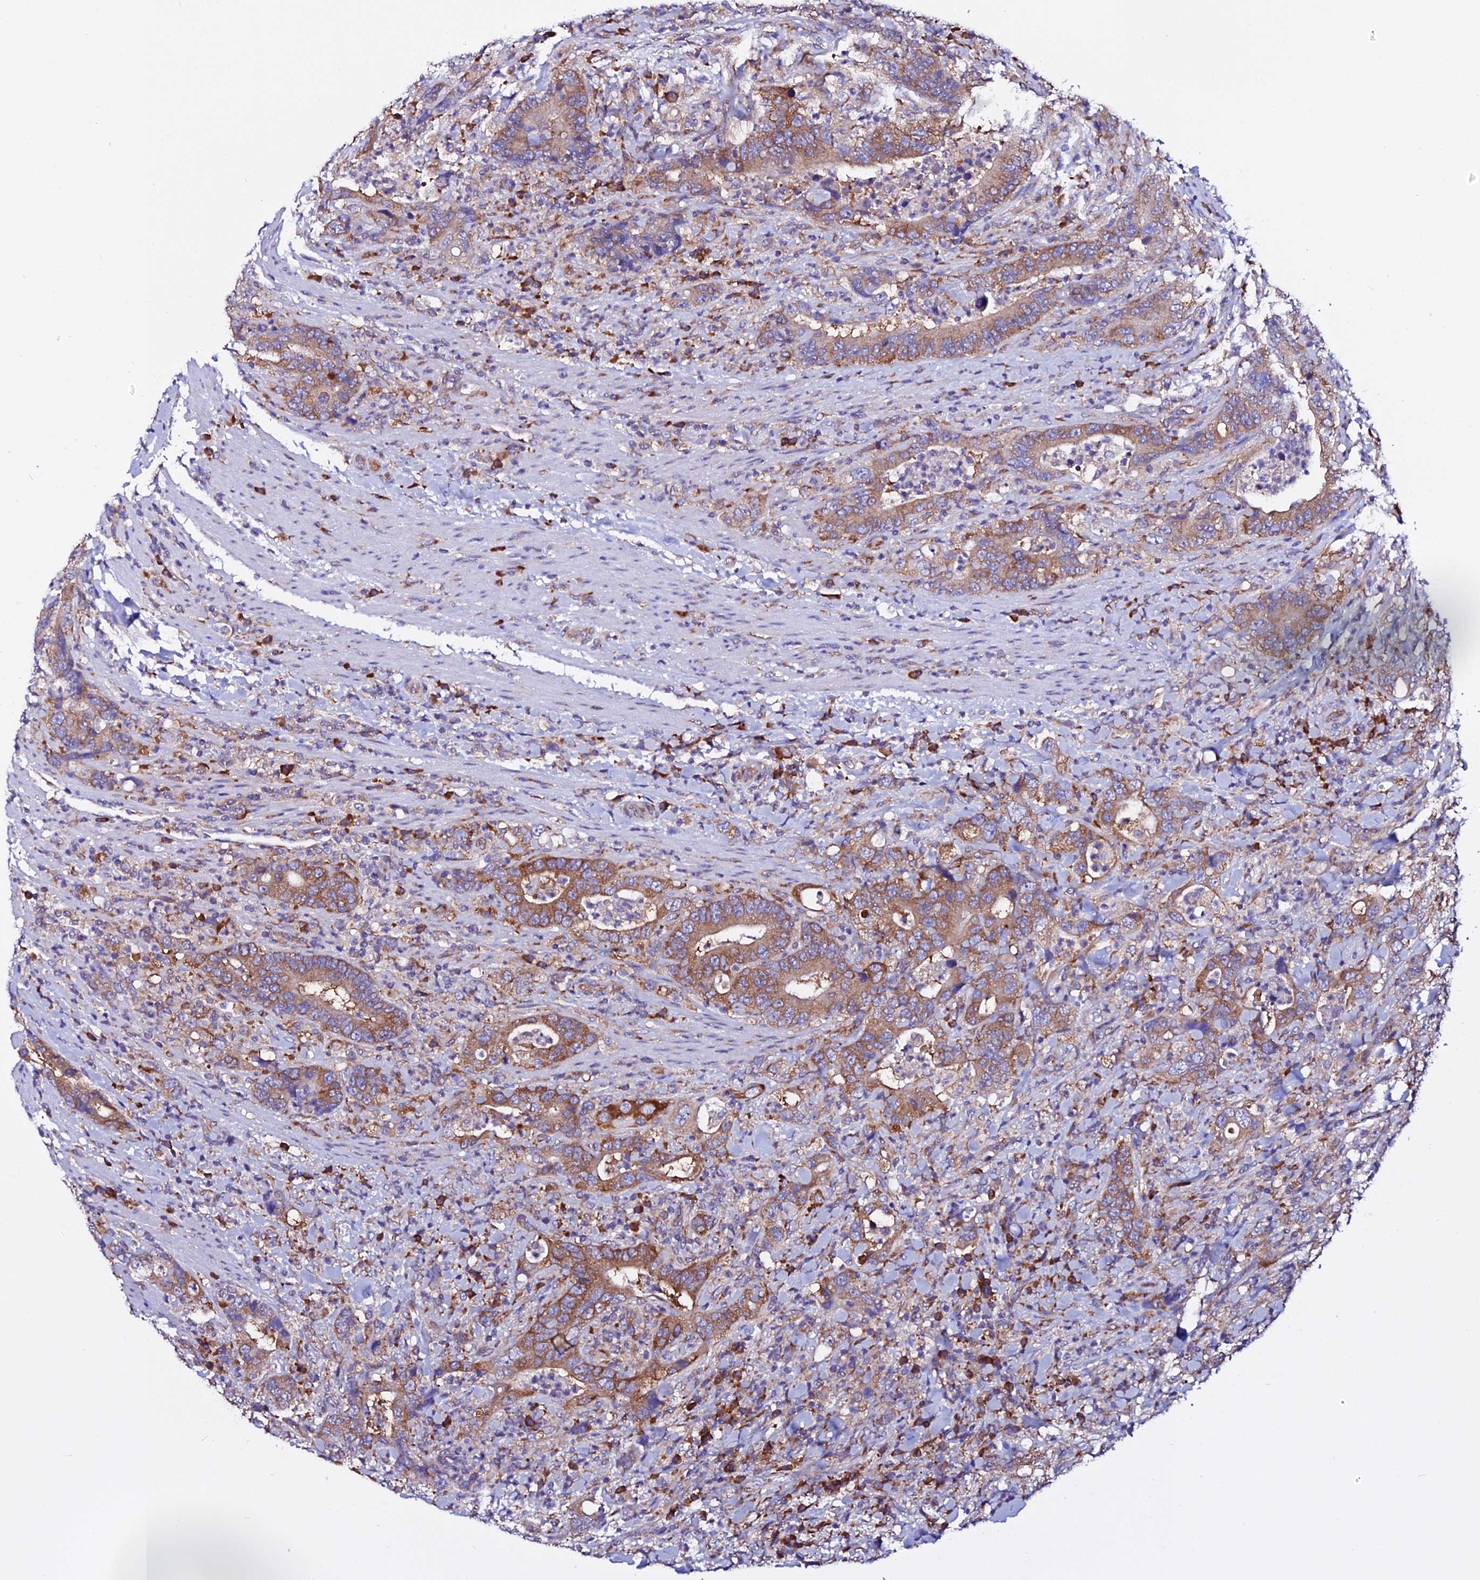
{"staining": {"intensity": "moderate", "quantity": ">75%", "location": "cytoplasmic/membranous"}, "tissue": "colorectal cancer", "cell_type": "Tumor cells", "image_type": "cancer", "snomed": [{"axis": "morphology", "description": "Adenocarcinoma, NOS"}, {"axis": "topography", "description": "Colon"}], "caption": "IHC of human adenocarcinoma (colorectal) shows medium levels of moderate cytoplasmic/membranous staining in about >75% of tumor cells.", "gene": "EEF1G", "patient": {"sex": "female", "age": 75}}